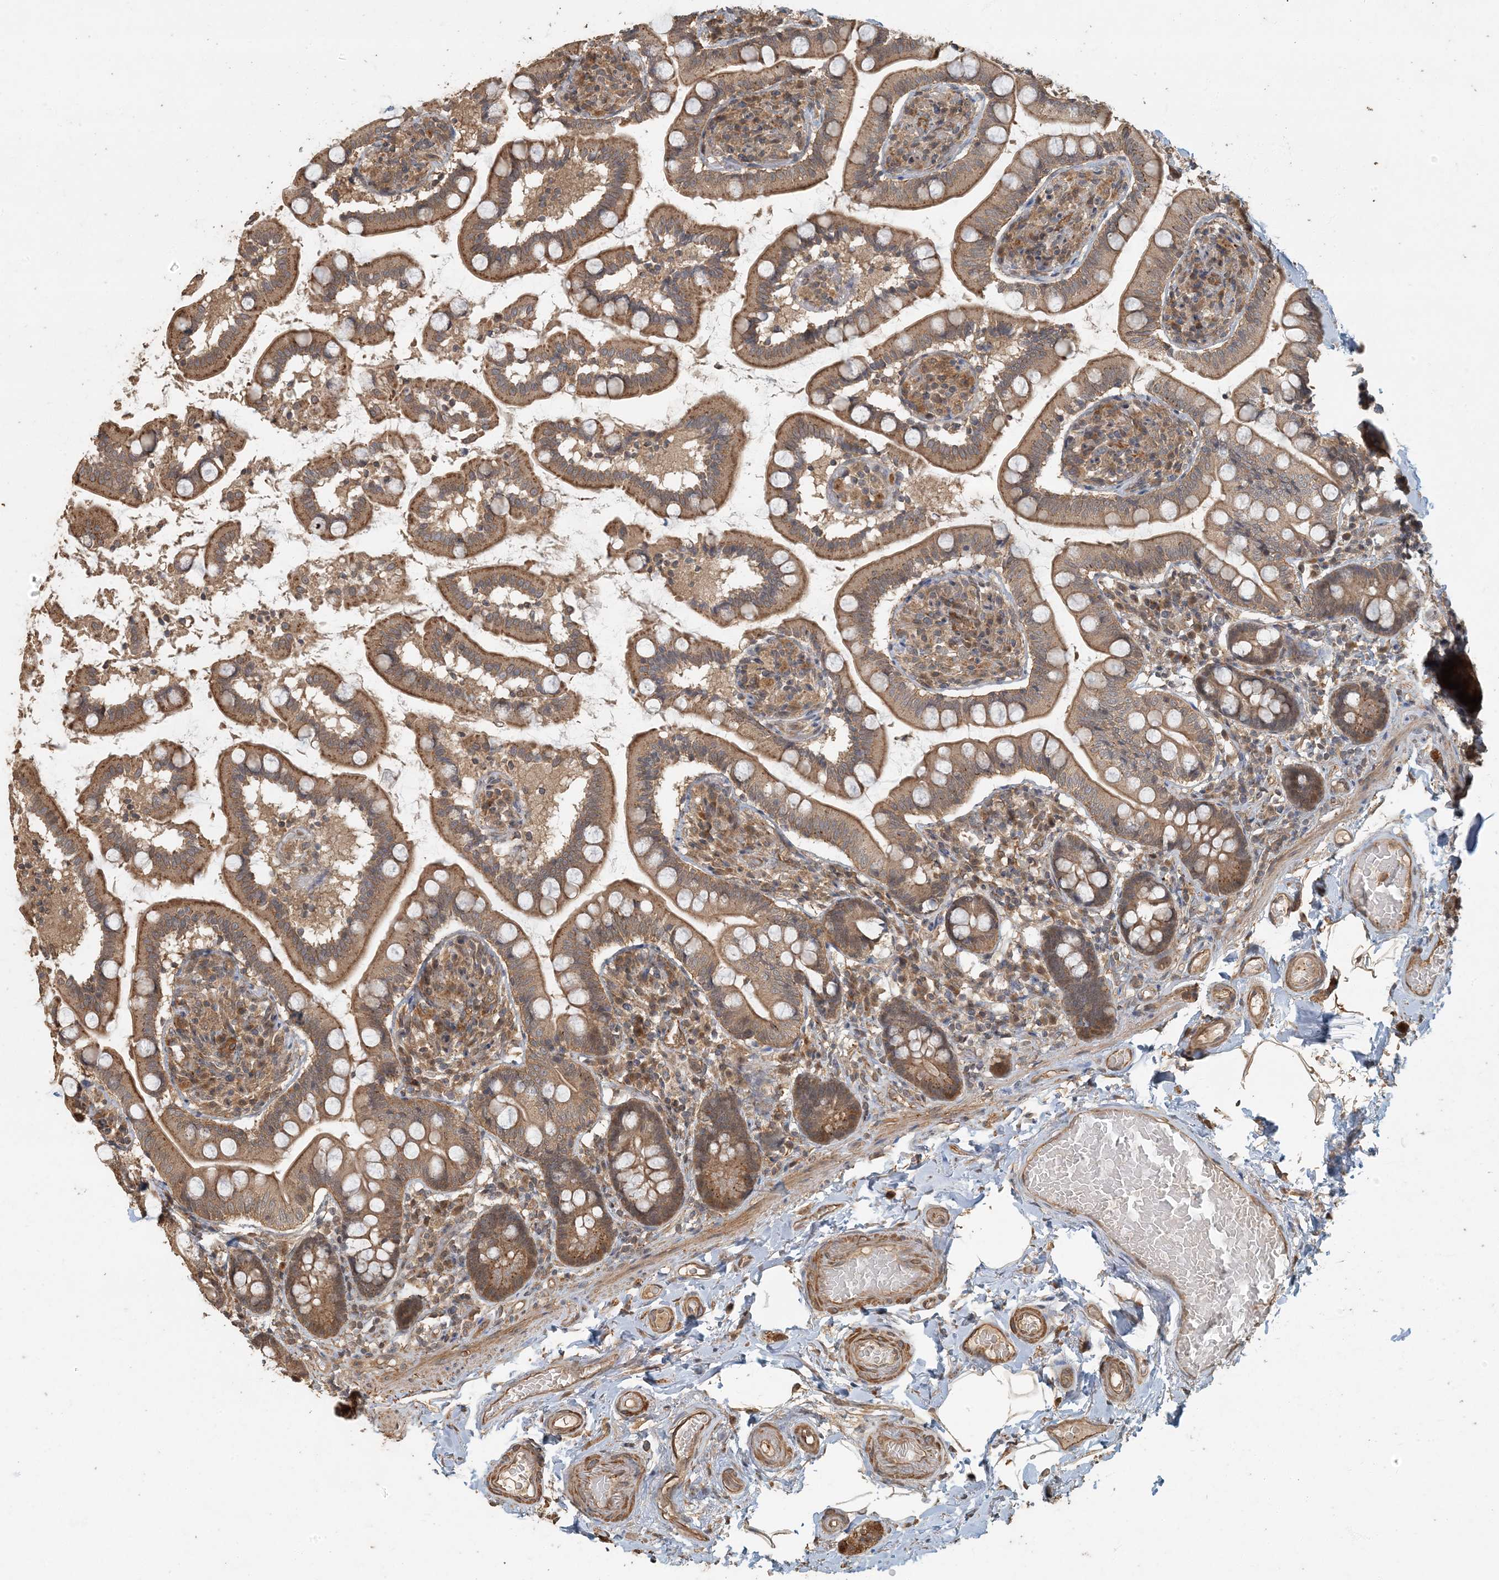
{"staining": {"intensity": "moderate", "quantity": ">75%", "location": "cytoplasmic/membranous"}, "tissue": "small intestine", "cell_type": "Glandular cells", "image_type": "normal", "snomed": [{"axis": "morphology", "description": "Normal tissue, NOS"}, {"axis": "topography", "description": "Small intestine"}], "caption": "An immunohistochemistry photomicrograph of normal tissue is shown. Protein staining in brown highlights moderate cytoplasmic/membranous positivity in small intestine within glandular cells.", "gene": "AK9", "patient": {"sex": "female", "age": 64}}